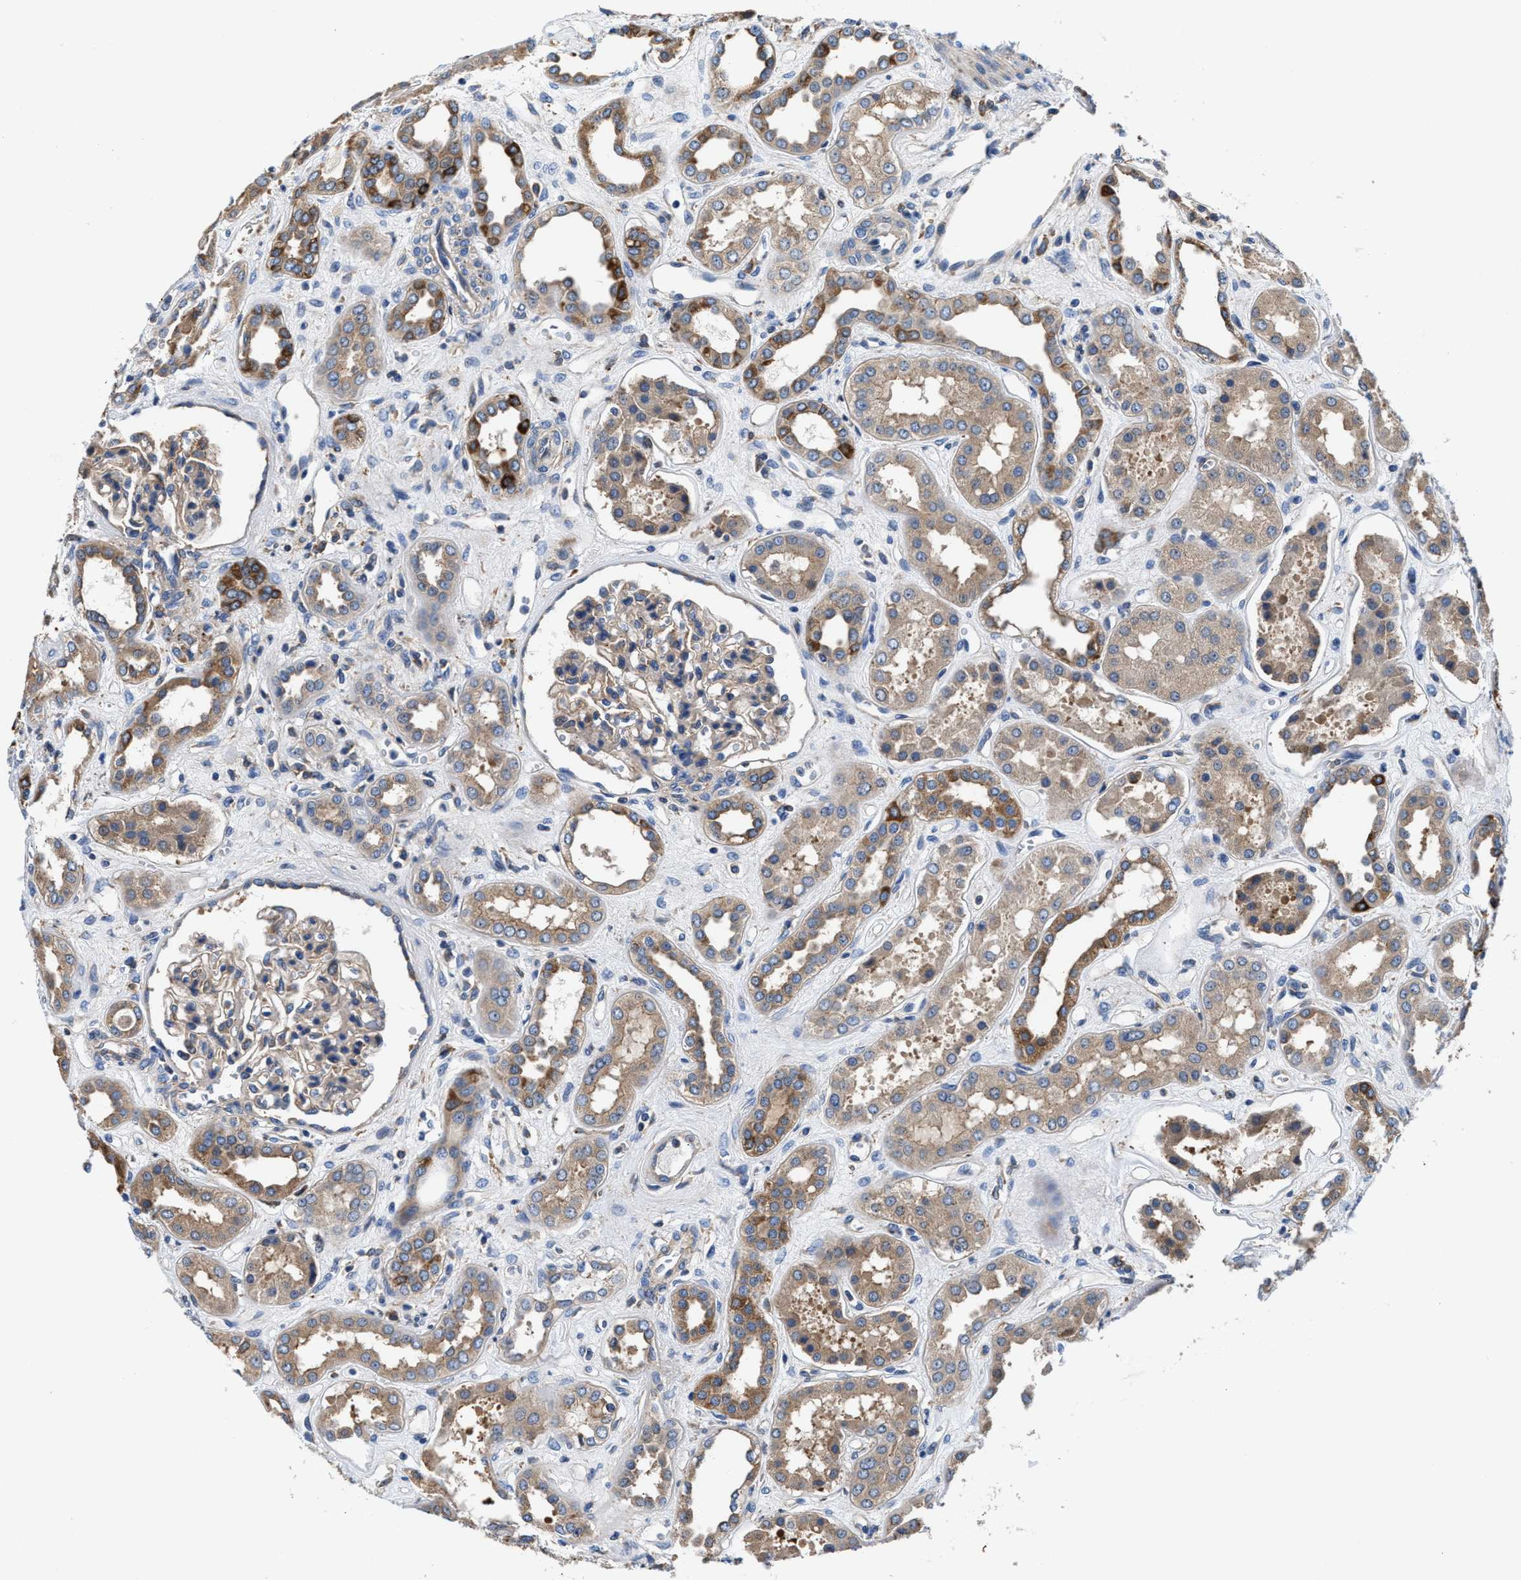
{"staining": {"intensity": "weak", "quantity": ">75%", "location": "cytoplasmic/membranous"}, "tissue": "kidney", "cell_type": "Cells in glomeruli", "image_type": "normal", "snomed": [{"axis": "morphology", "description": "Normal tissue, NOS"}, {"axis": "topography", "description": "Kidney"}], "caption": "Cells in glomeruli demonstrate weak cytoplasmic/membranous positivity in about >75% of cells in unremarkable kidney.", "gene": "PPP1R9B", "patient": {"sex": "male", "age": 59}}